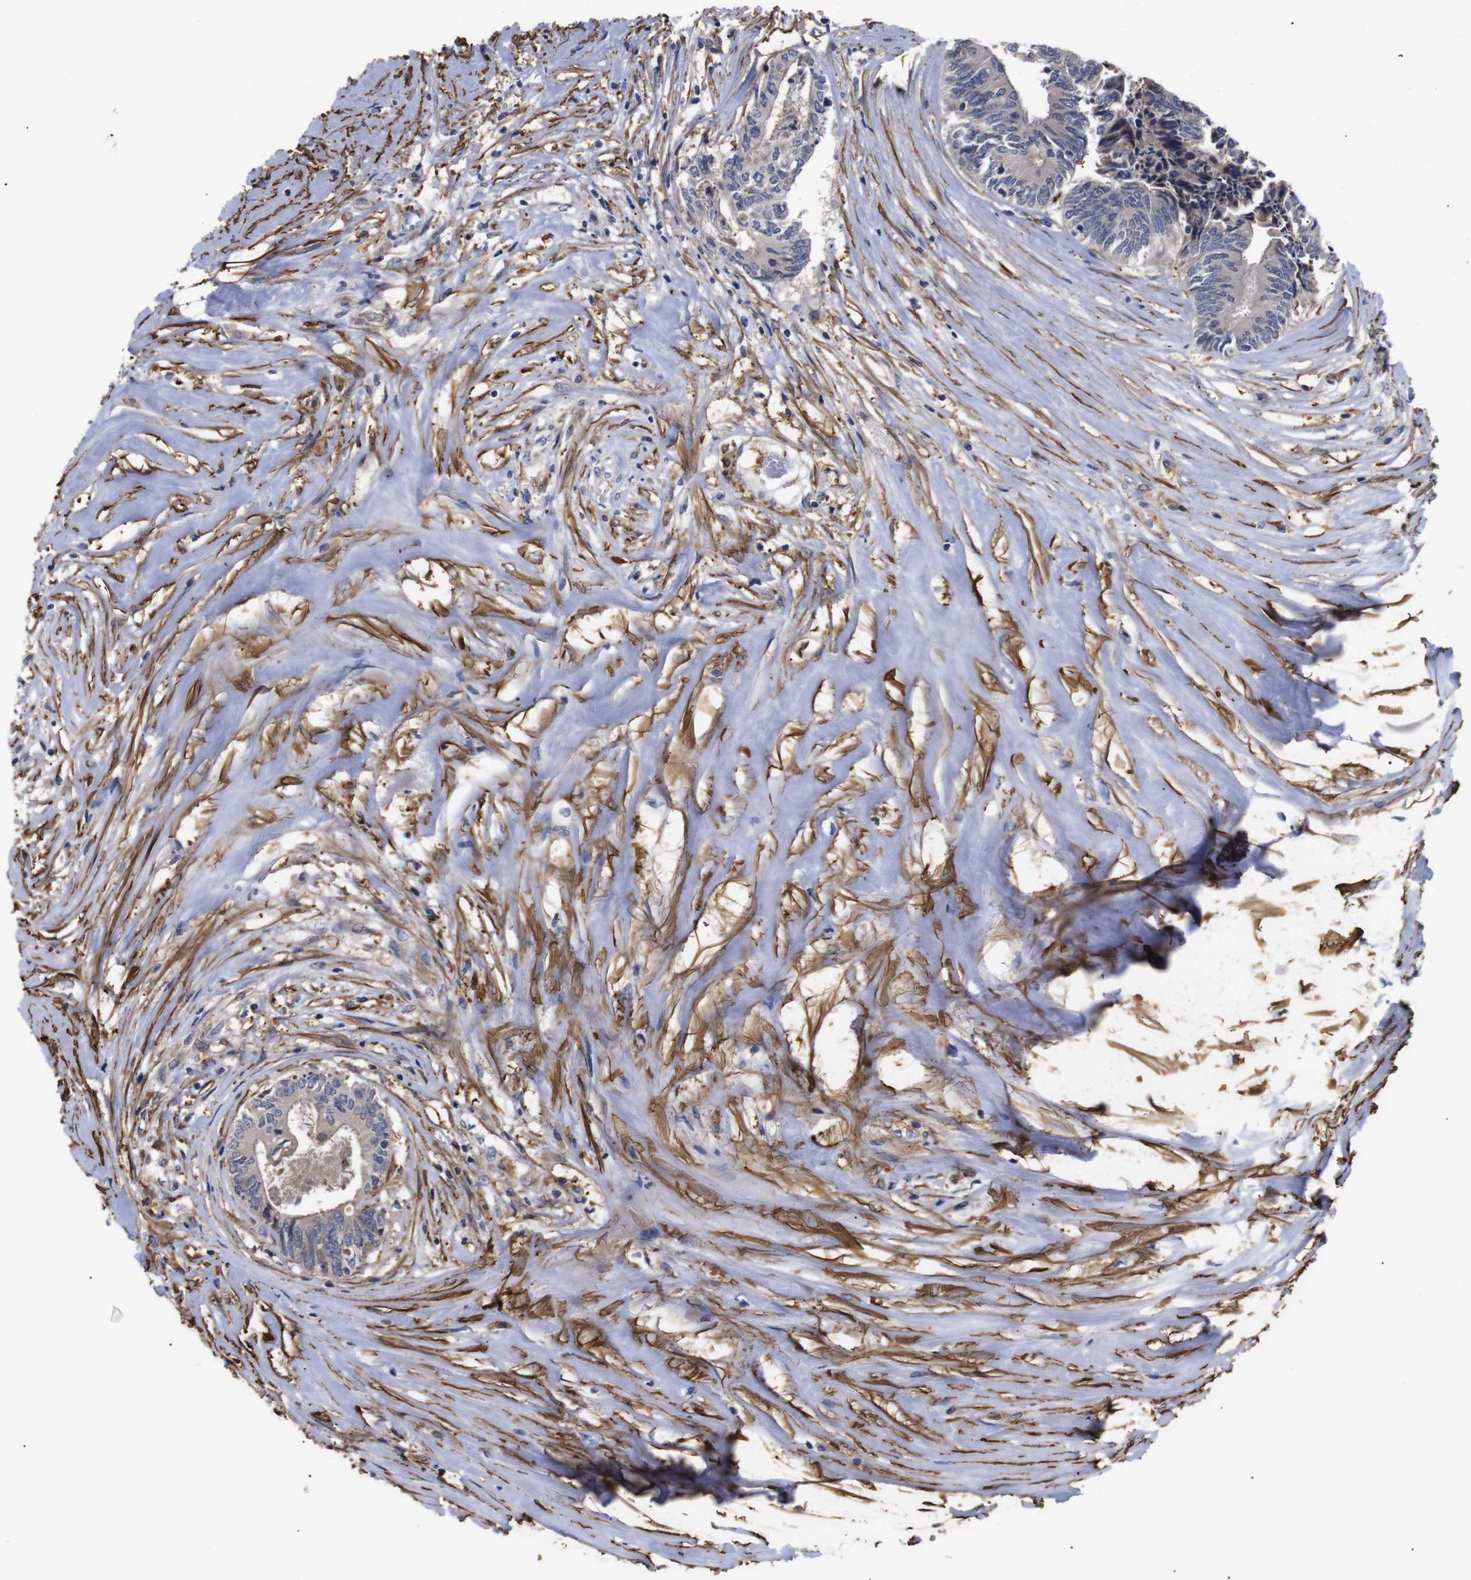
{"staining": {"intensity": "negative", "quantity": "none", "location": "none"}, "tissue": "colorectal cancer", "cell_type": "Tumor cells", "image_type": "cancer", "snomed": [{"axis": "morphology", "description": "Adenocarcinoma, NOS"}, {"axis": "topography", "description": "Rectum"}], "caption": "Adenocarcinoma (colorectal) stained for a protein using IHC exhibits no positivity tumor cells.", "gene": "PDLIM5", "patient": {"sex": "male", "age": 63}}